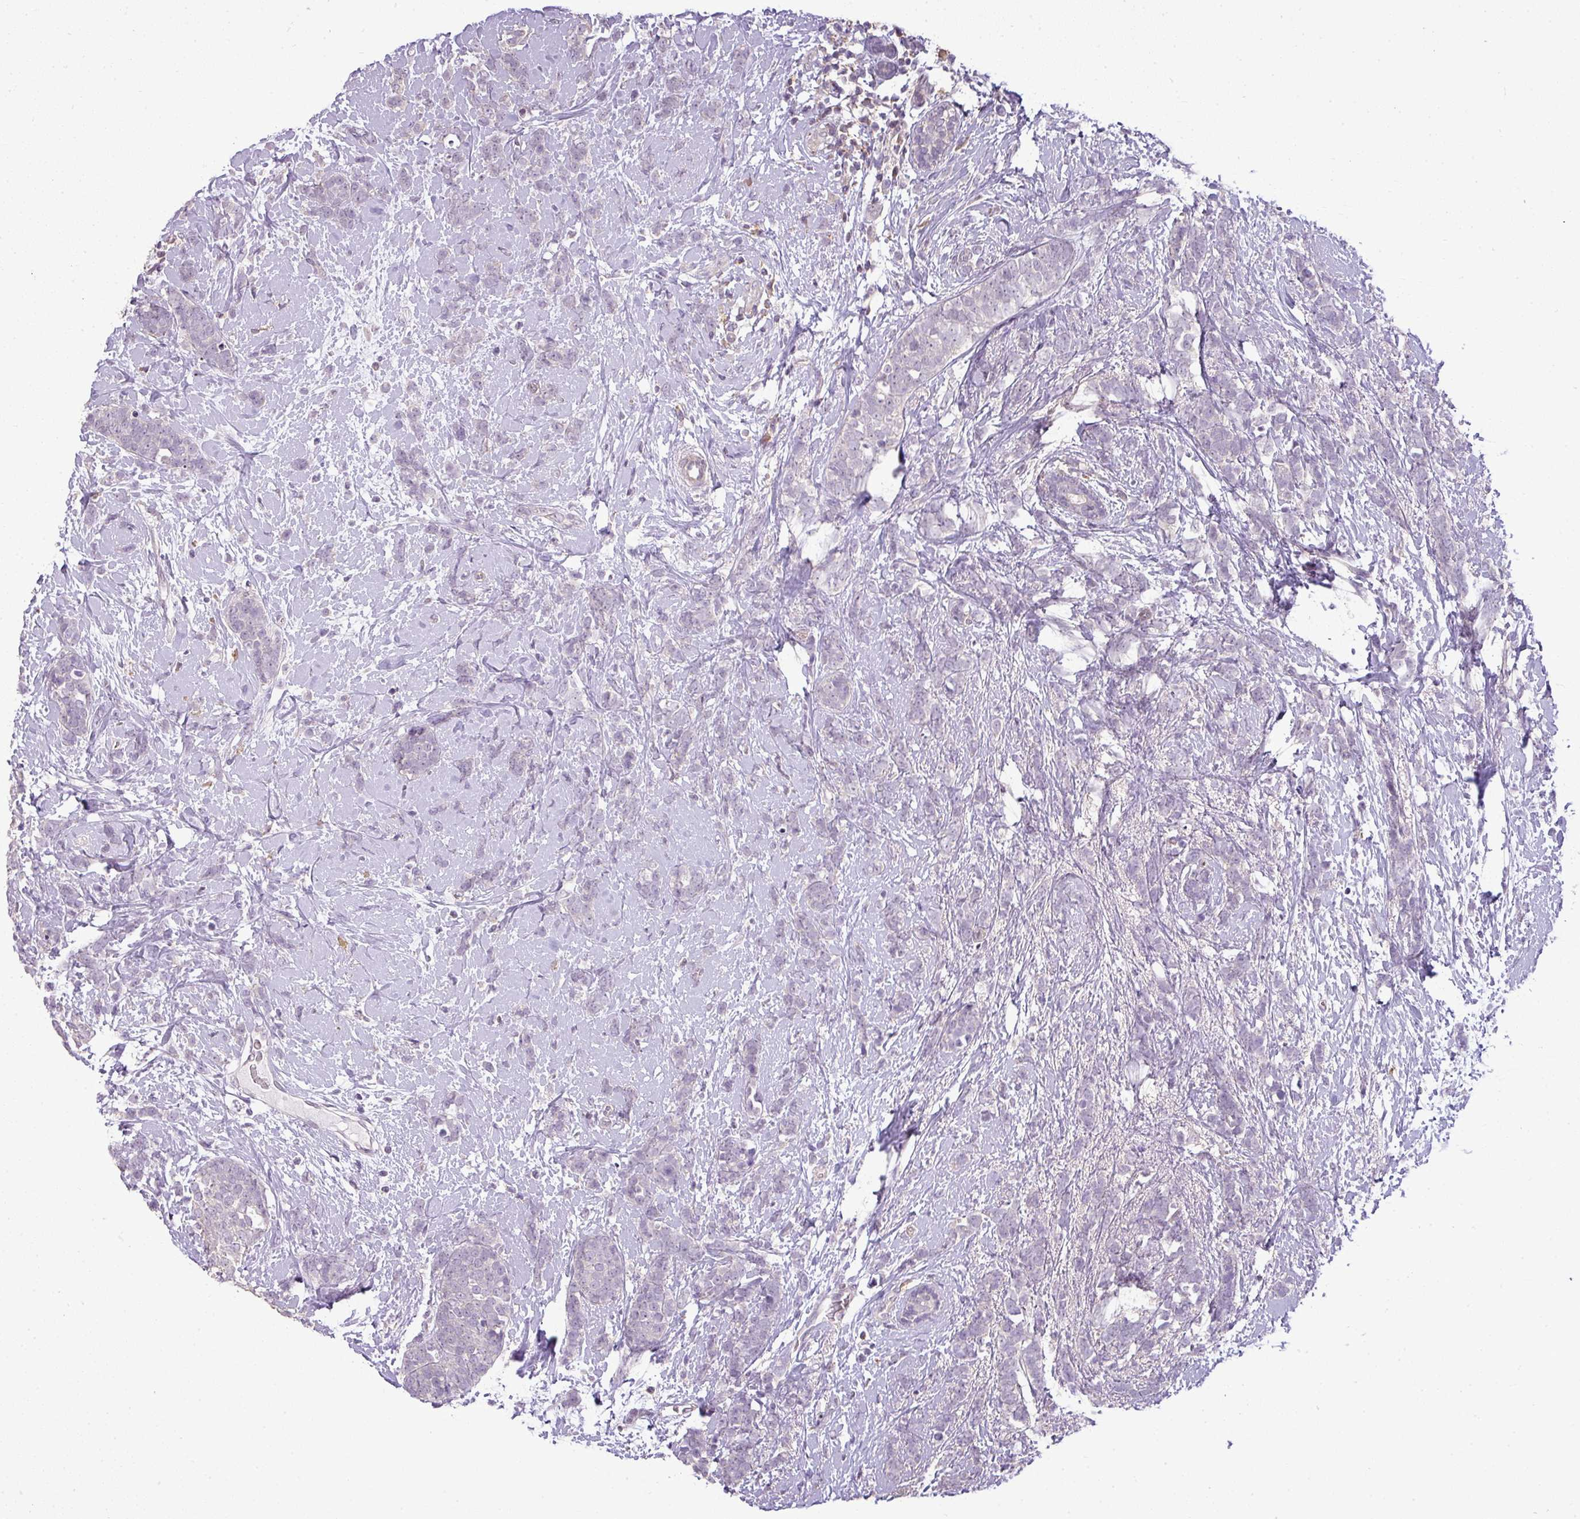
{"staining": {"intensity": "negative", "quantity": "none", "location": "none"}, "tissue": "breast cancer", "cell_type": "Tumor cells", "image_type": "cancer", "snomed": [{"axis": "morphology", "description": "Lobular carcinoma"}, {"axis": "topography", "description": "Breast"}], "caption": "DAB (3,3'-diaminobenzidine) immunohistochemical staining of human breast lobular carcinoma demonstrates no significant positivity in tumor cells.", "gene": "LY9", "patient": {"sex": "female", "age": 58}}